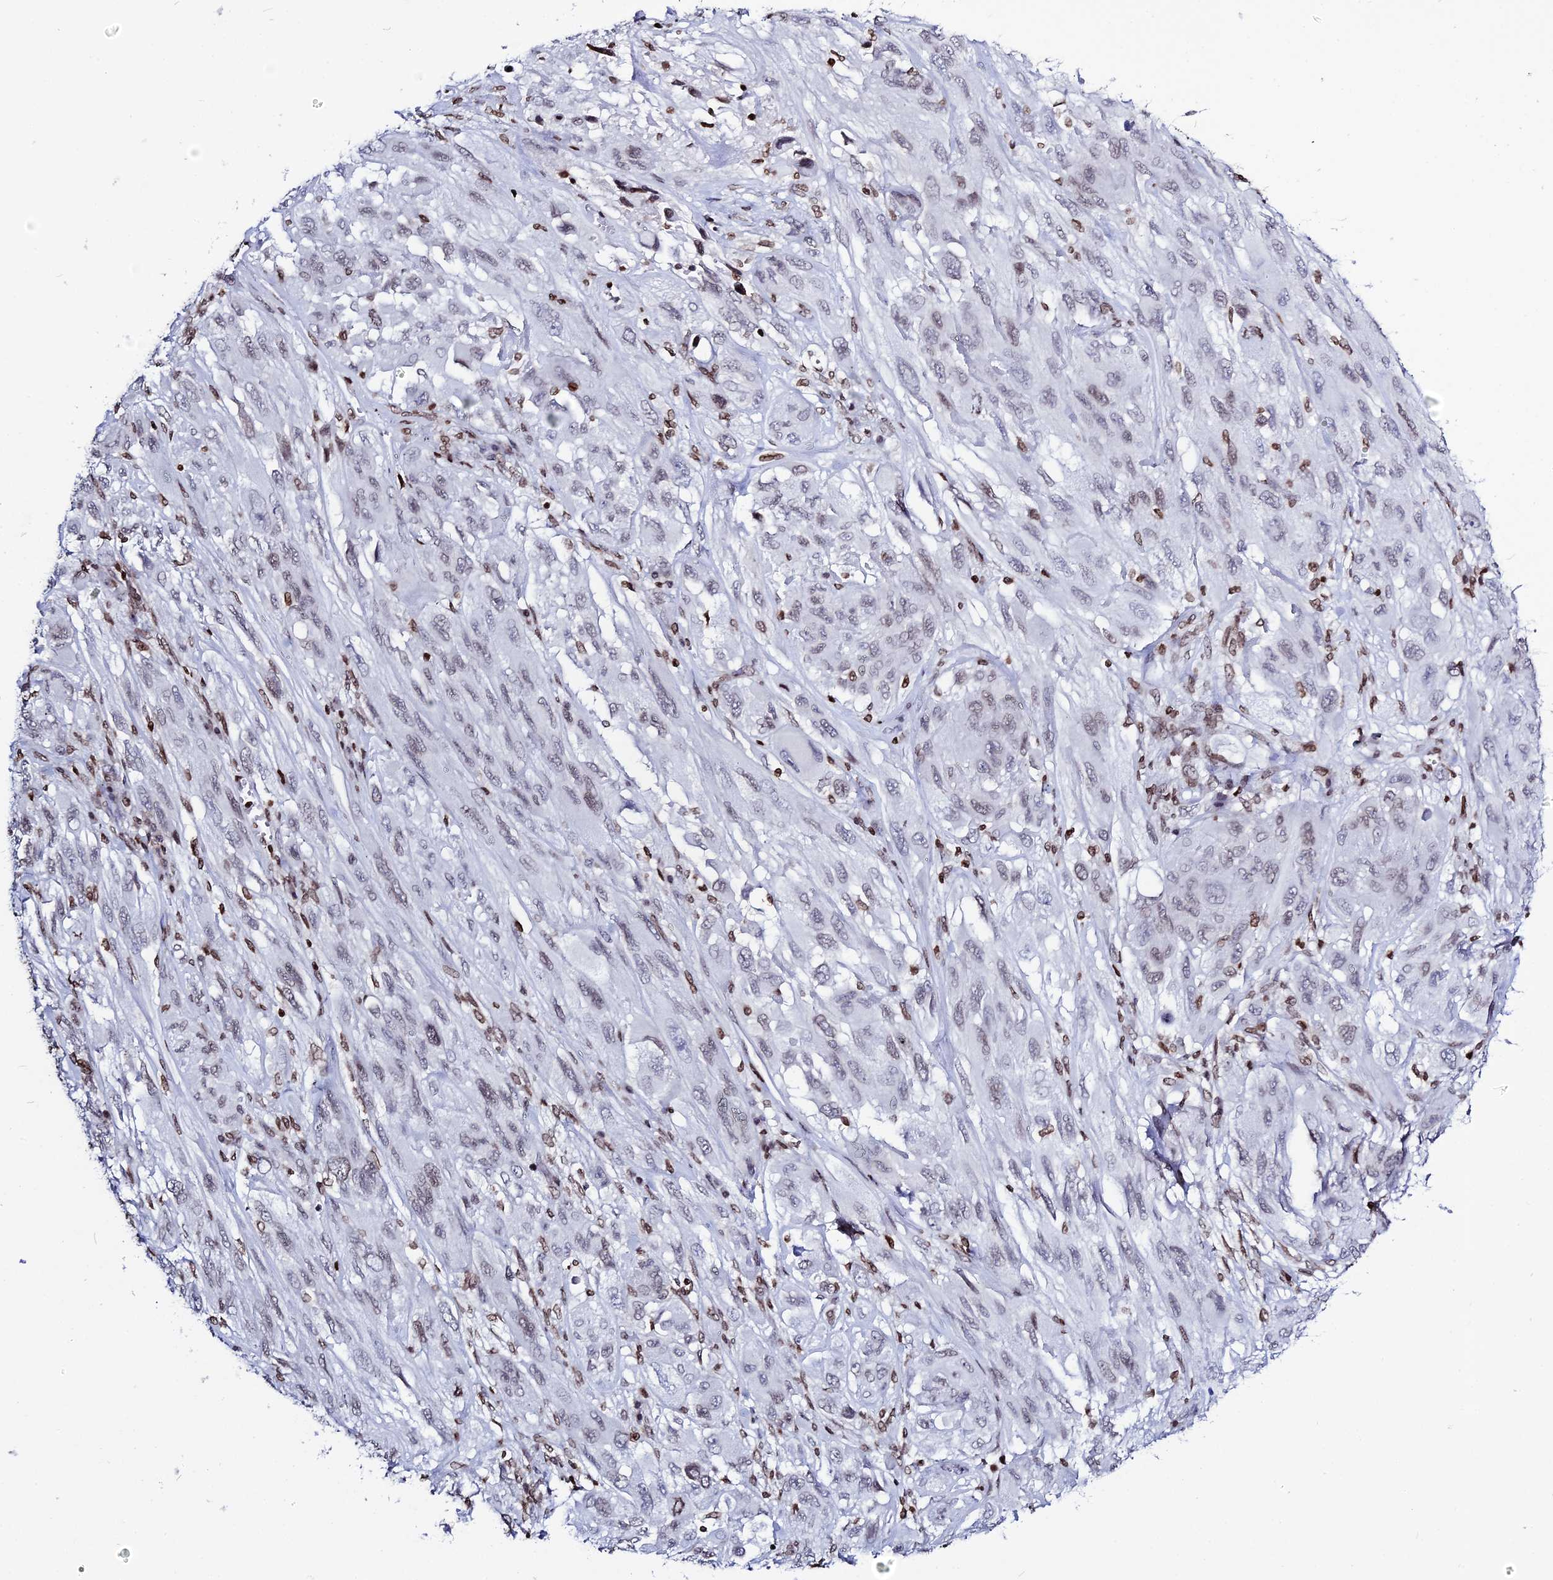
{"staining": {"intensity": "weak", "quantity": "25%-75%", "location": "nuclear"}, "tissue": "melanoma", "cell_type": "Tumor cells", "image_type": "cancer", "snomed": [{"axis": "morphology", "description": "Malignant melanoma, NOS"}, {"axis": "topography", "description": "Skin"}], "caption": "Human melanoma stained with a protein marker exhibits weak staining in tumor cells.", "gene": "MACROH2A2", "patient": {"sex": "female", "age": 91}}